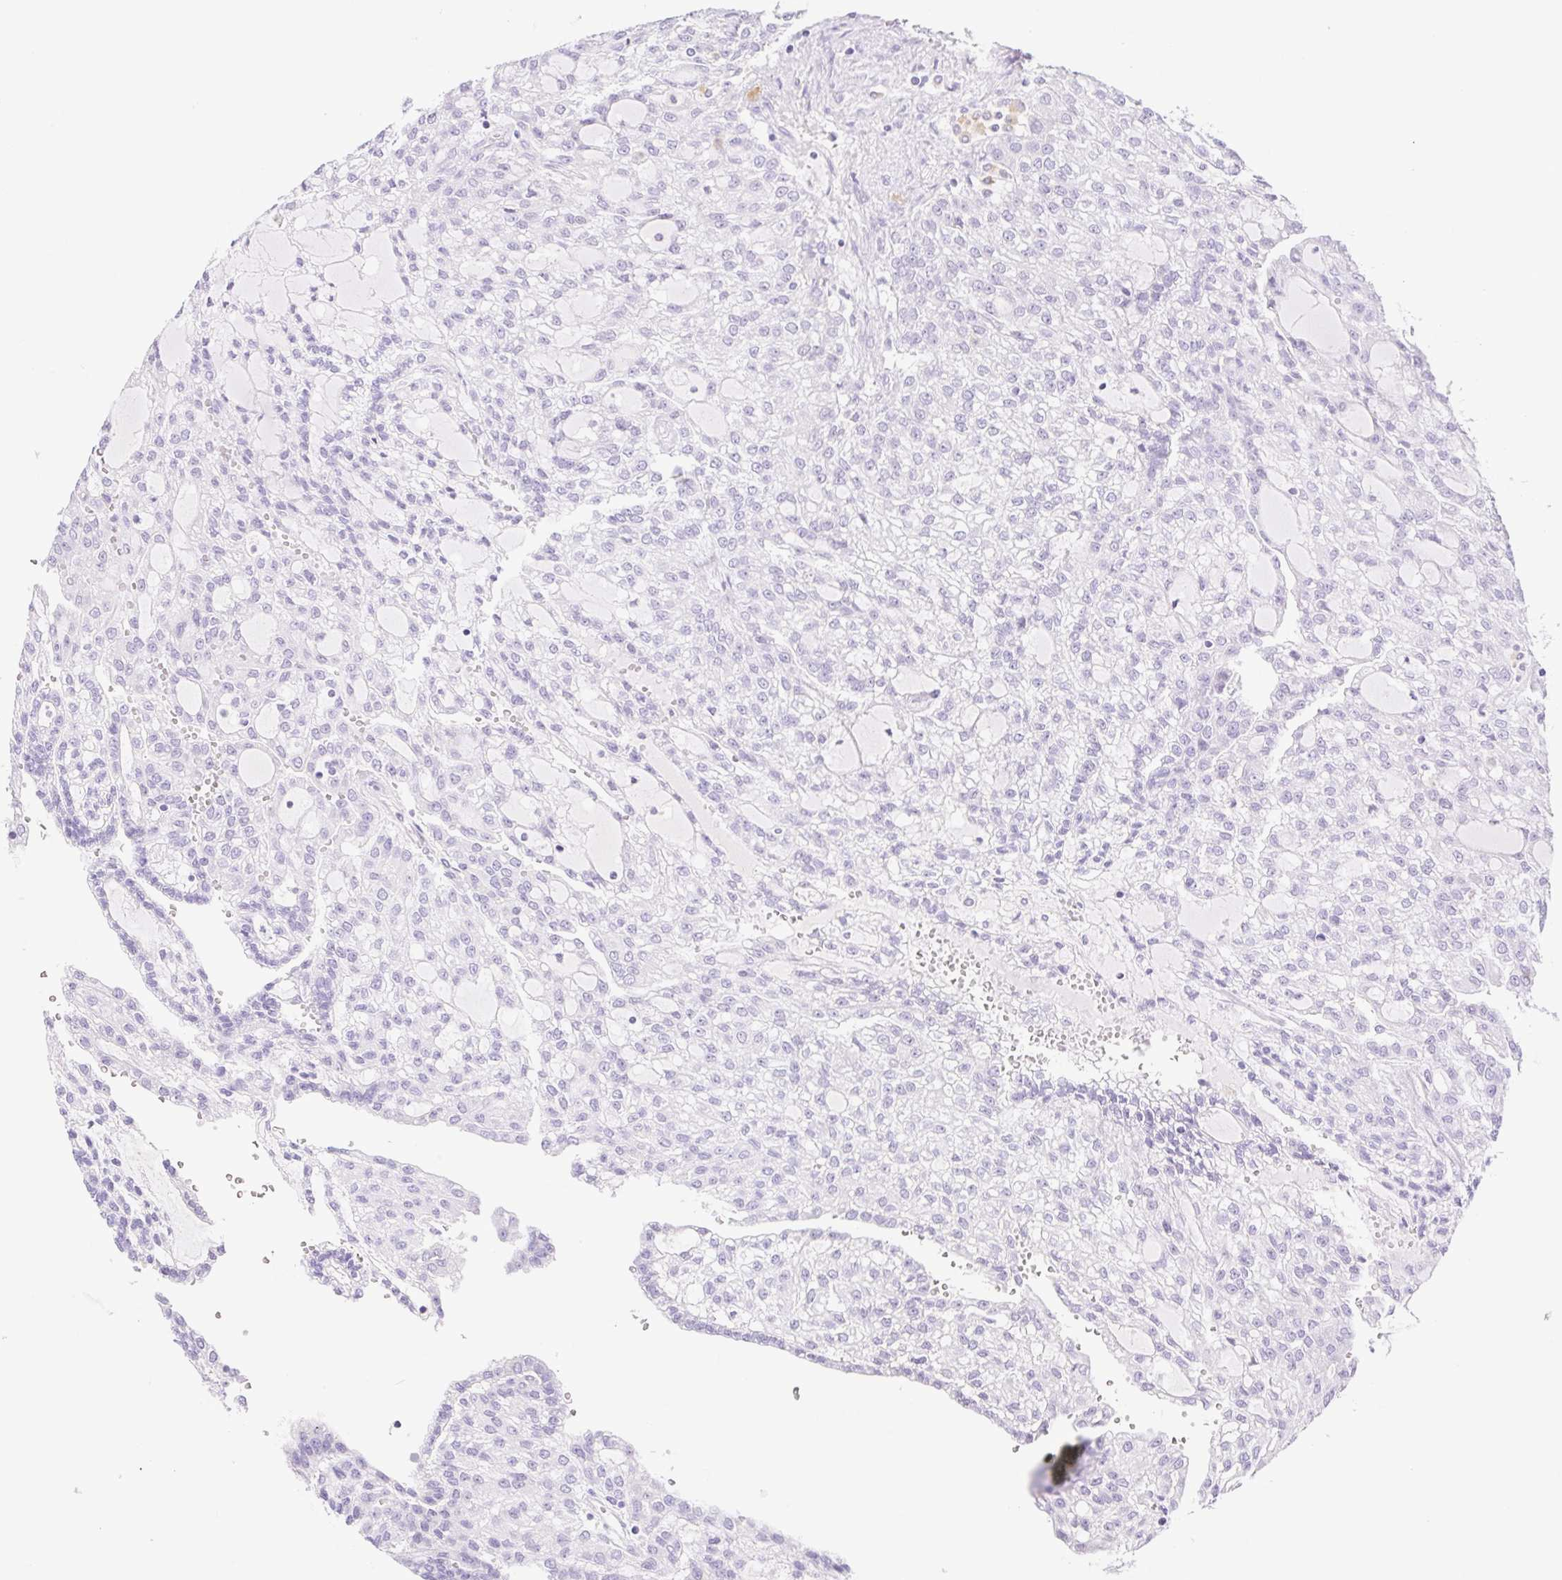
{"staining": {"intensity": "negative", "quantity": "none", "location": "none"}, "tissue": "renal cancer", "cell_type": "Tumor cells", "image_type": "cancer", "snomed": [{"axis": "morphology", "description": "Adenocarcinoma, NOS"}, {"axis": "topography", "description": "Kidney"}], "caption": "Photomicrograph shows no significant protein staining in tumor cells of adenocarcinoma (renal).", "gene": "PAPPA2", "patient": {"sex": "male", "age": 63}}